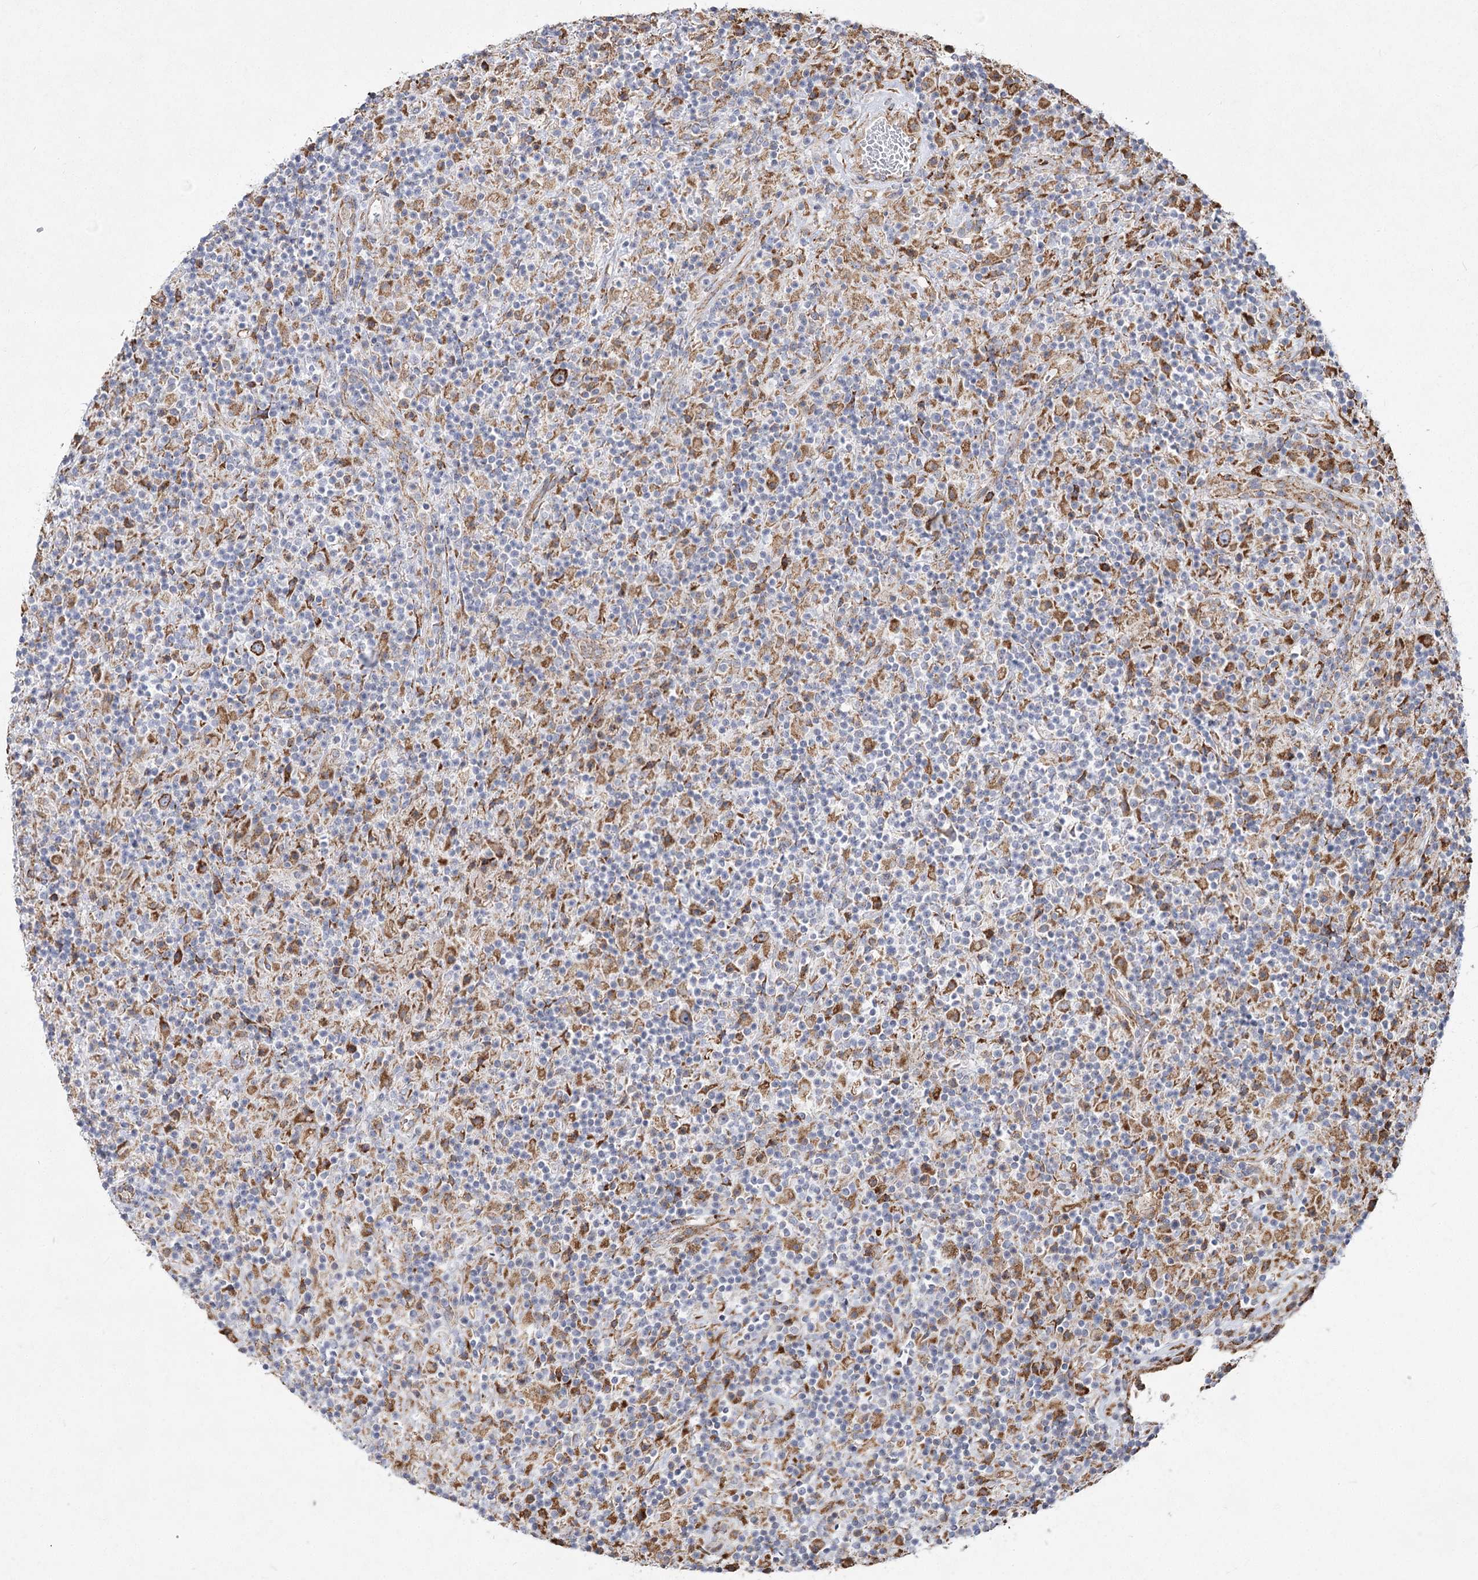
{"staining": {"intensity": "moderate", "quantity": ">75%", "location": "cytoplasmic/membranous"}, "tissue": "lymphoma", "cell_type": "Tumor cells", "image_type": "cancer", "snomed": [{"axis": "morphology", "description": "Hodgkin's disease, NOS"}, {"axis": "topography", "description": "Lymph node"}], "caption": "DAB immunohistochemical staining of Hodgkin's disease displays moderate cytoplasmic/membranous protein positivity in approximately >75% of tumor cells.", "gene": "NHLRC2", "patient": {"sex": "male", "age": 70}}